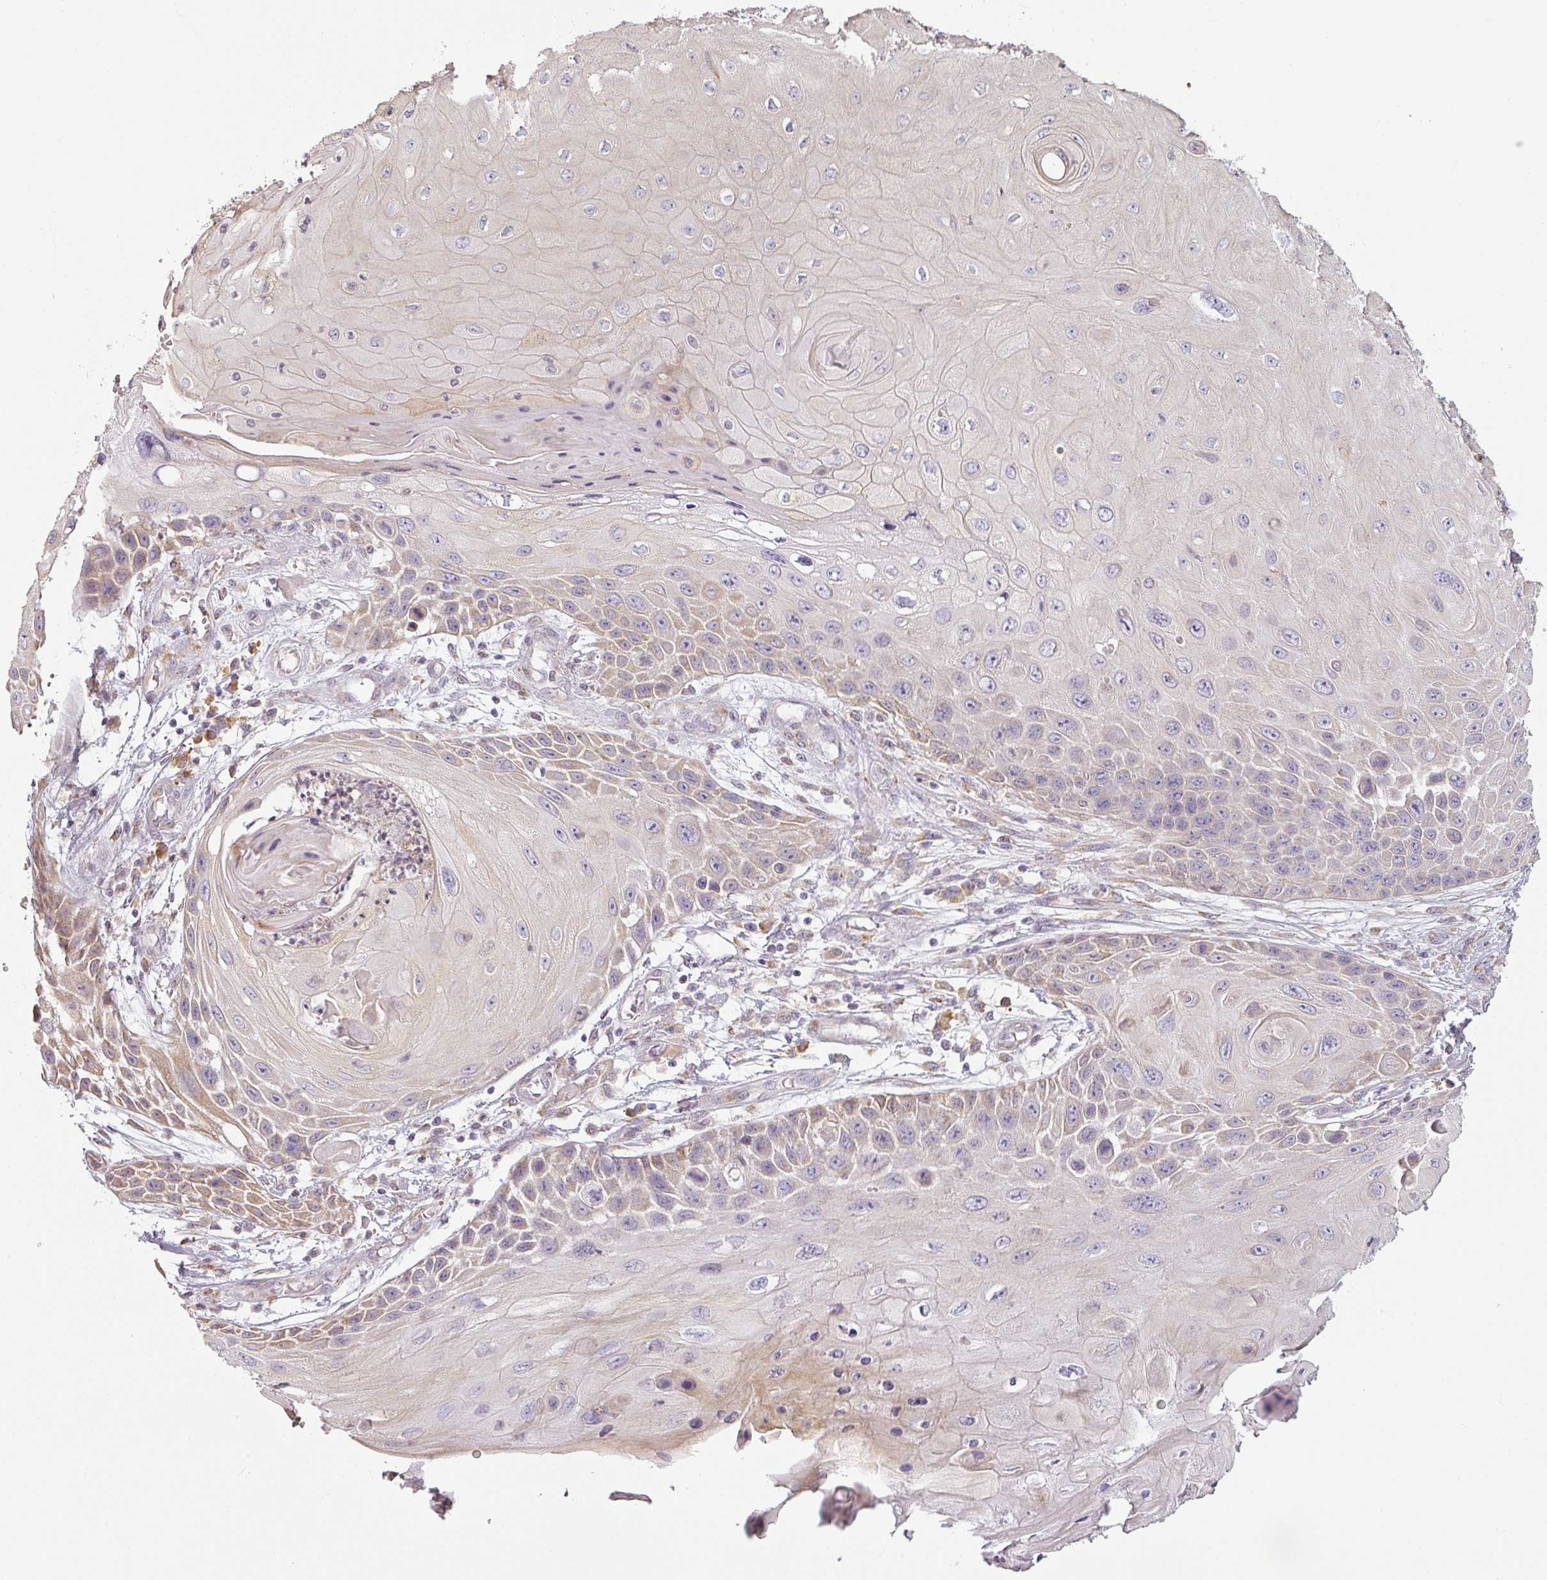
{"staining": {"intensity": "weak", "quantity": "<25%", "location": "cytoplasmic/membranous"}, "tissue": "skin cancer", "cell_type": "Tumor cells", "image_type": "cancer", "snomed": [{"axis": "morphology", "description": "Squamous cell carcinoma, NOS"}, {"axis": "topography", "description": "Skin"}, {"axis": "topography", "description": "Vulva"}], "caption": "Human skin squamous cell carcinoma stained for a protein using immunohistochemistry shows no staining in tumor cells.", "gene": "CCDC144A", "patient": {"sex": "female", "age": 44}}